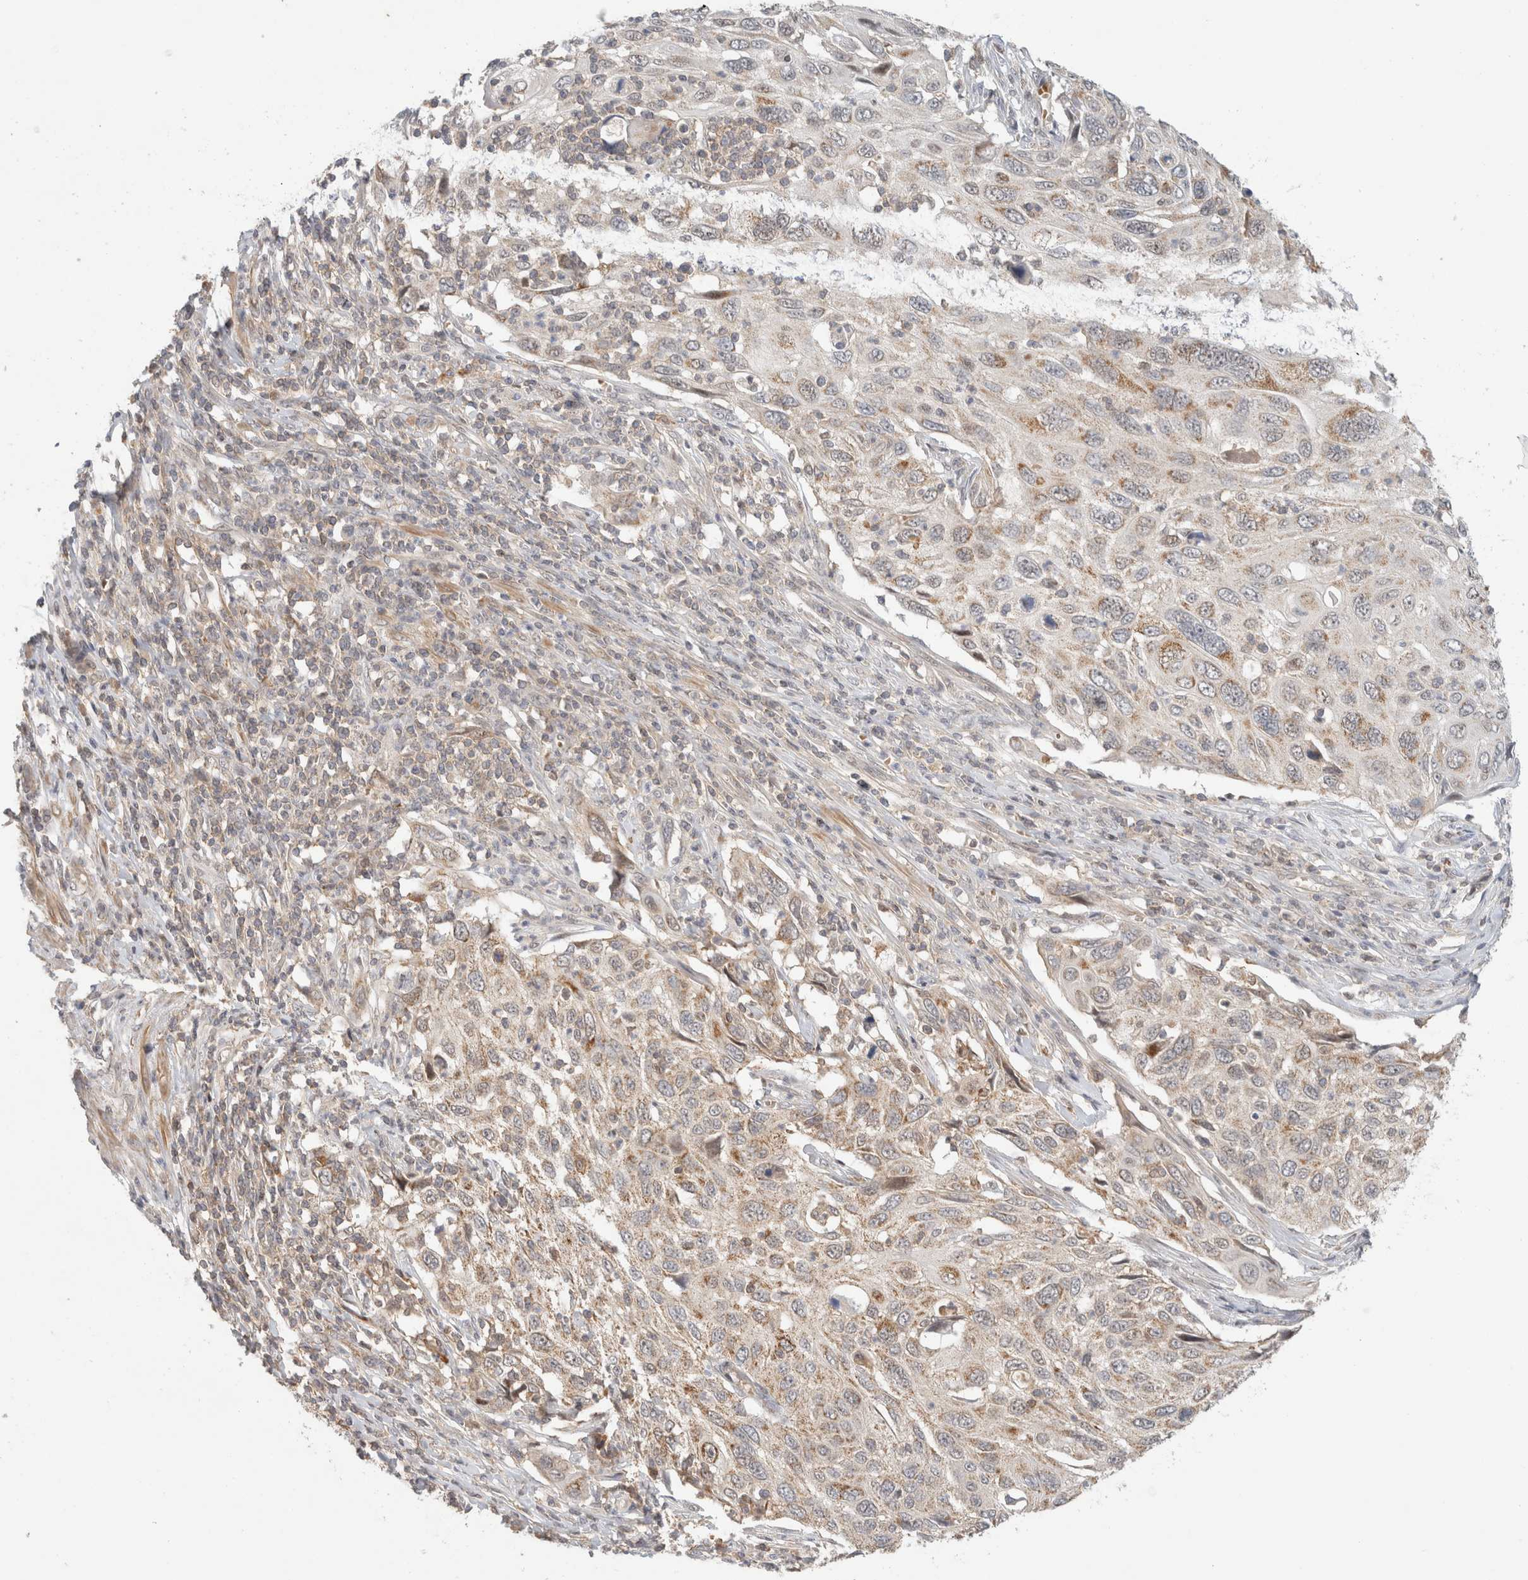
{"staining": {"intensity": "weak", "quantity": ">75%", "location": "cytoplasmic/membranous"}, "tissue": "cervical cancer", "cell_type": "Tumor cells", "image_type": "cancer", "snomed": [{"axis": "morphology", "description": "Squamous cell carcinoma, NOS"}, {"axis": "topography", "description": "Cervix"}], "caption": "Cervical squamous cell carcinoma stained with immunohistochemistry (IHC) displays weak cytoplasmic/membranous expression in approximately >75% of tumor cells. (Stains: DAB in brown, nuclei in blue, Microscopy: brightfield microscopy at high magnification).", "gene": "MRM3", "patient": {"sex": "female", "age": 70}}